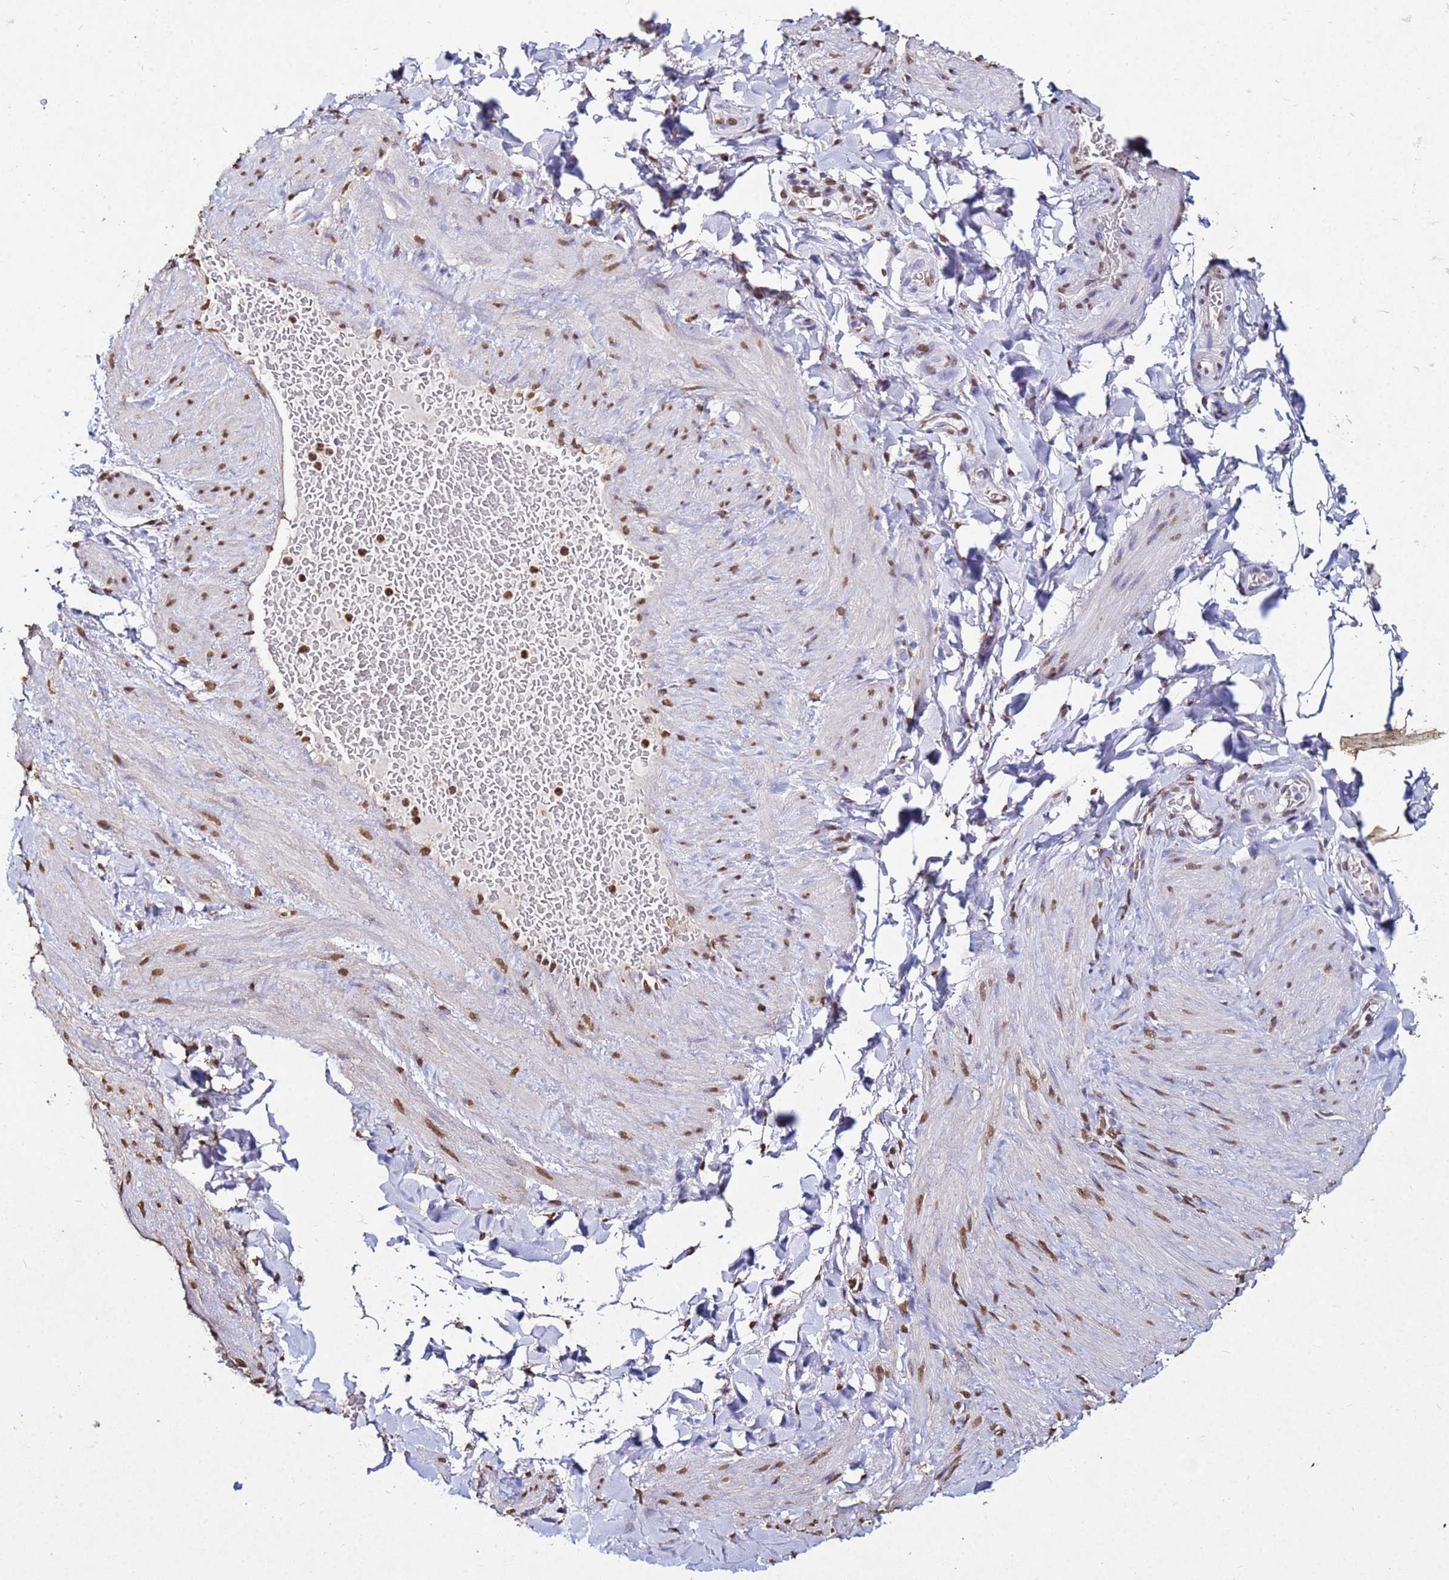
{"staining": {"intensity": "moderate", "quantity": ">75%", "location": "nuclear"}, "tissue": "adipose tissue", "cell_type": "Adipocytes", "image_type": "normal", "snomed": [{"axis": "morphology", "description": "Normal tissue, NOS"}, {"axis": "topography", "description": "Soft tissue"}, {"axis": "topography", "description": "Vascular tissue"}], "caption": "Protein analysis of normal adipose tissue shows moderate nuclear staining in about >75% of adipocytes.", "gene": "MYOCD", "patient": {"sex": "male", "age": 54}}